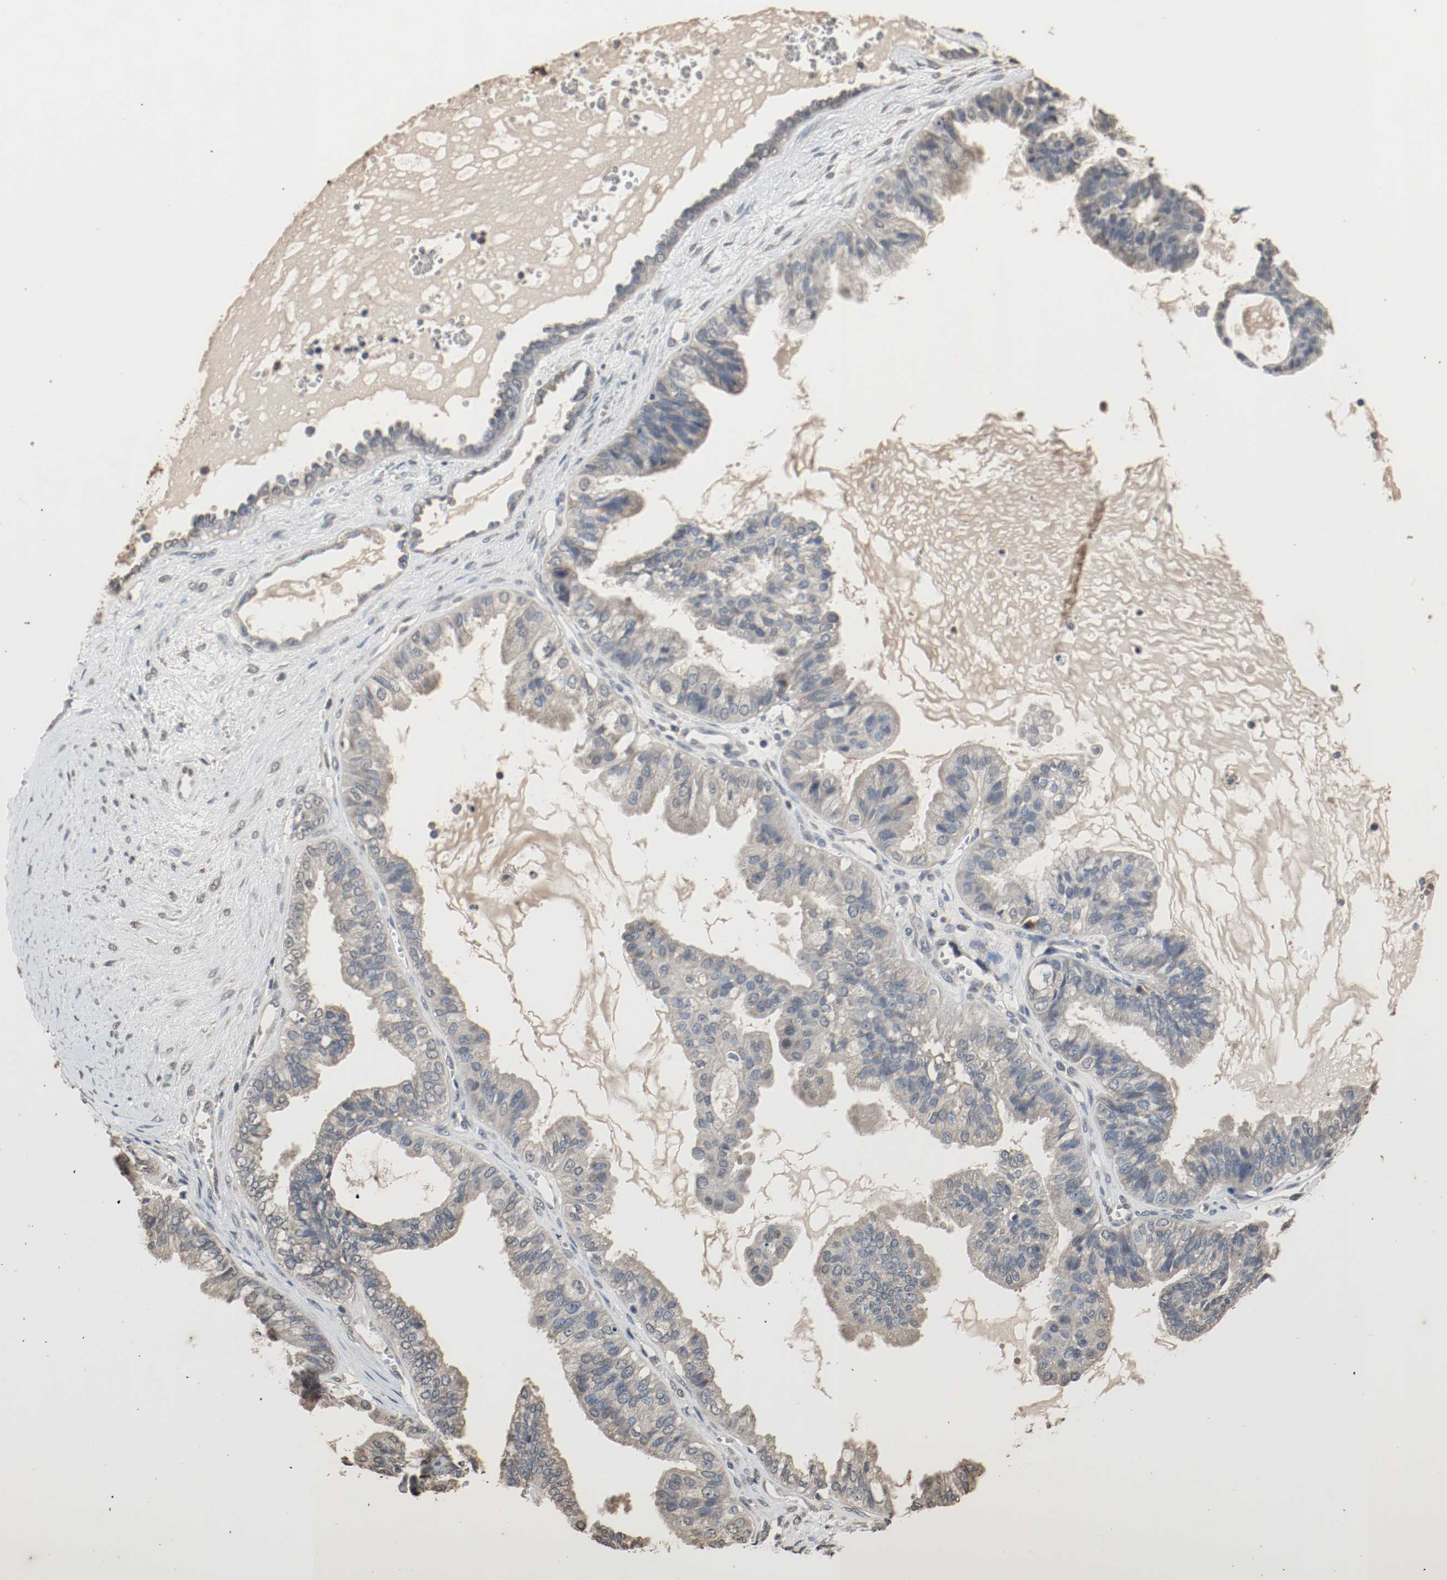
{"staining": {"intensity": "weak", "quantity": "25%-75%", "location": "cytoplasmic/membranous"}, "tissue": "ovarian cancer", "cell_type": "Tumor cells", "image_type": "cancer", "snomed": [{"axis": "morphology", "description": "Carcinoma, NOS"}, {"axis": "morphology", "description": "Carcinoma, endometroid"}, {"axis": "topography", "description": "Ovary"}], "caption": "Immunohistochemistry (IHC) staining of ovarian cancer, which shows low levels of weak cytoplasmic/membranous expression in approximately 25%-75% of tumor cells indicating weak cytoplasmic/membranous protein positivity. The staining was performed using DAB (3,3'-diaminobenzidine) (brown) for protein detection and nuclei were counterstained in hematoxylin (blue).", "gene": "RTN4", "patient": {"sex": "female", "age": 50}}